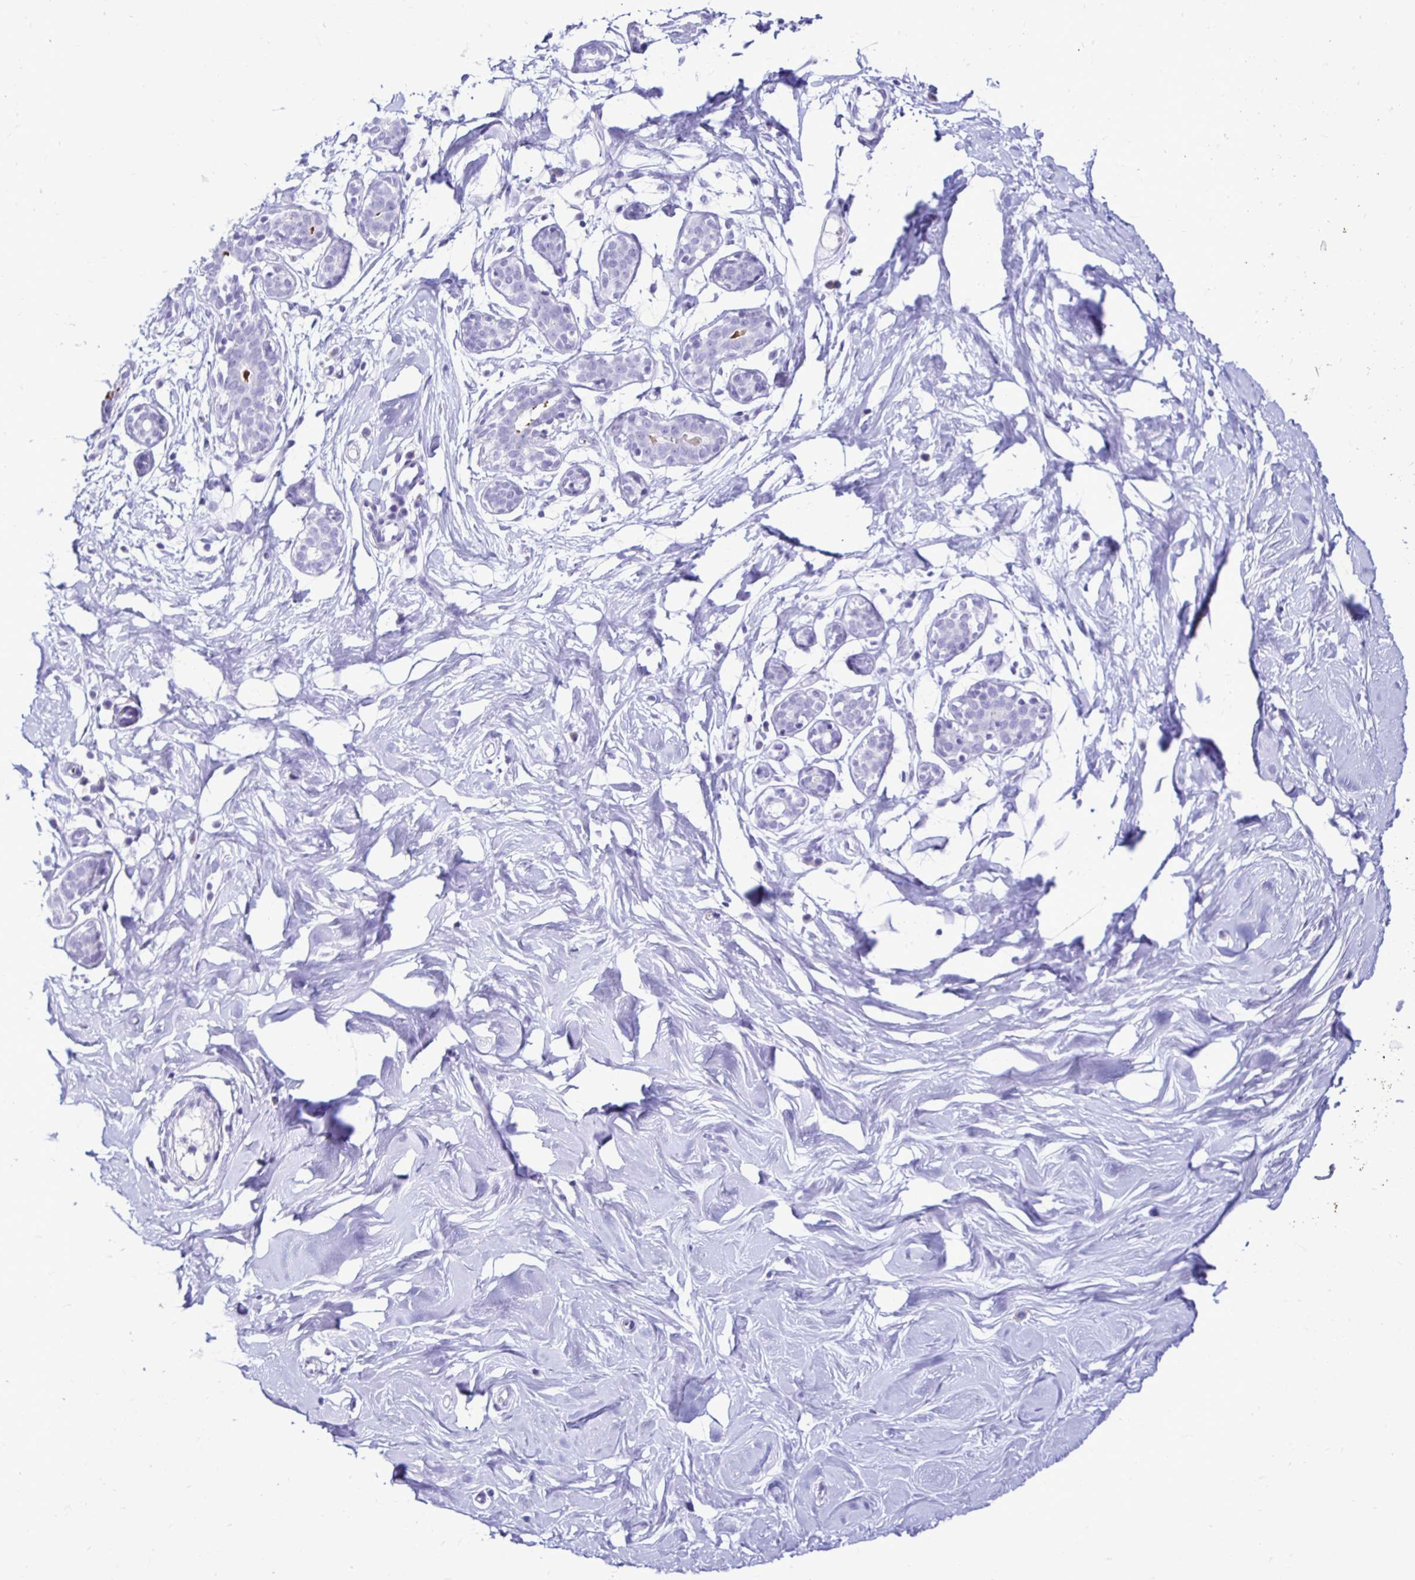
{"staining": {"intensity": "negative", "quantity": "none", "location": "none"}, "tissue": "breast", "cell_type": "Adipocytes", "image_type": "normal", "snomed": [{"axis": "morphology", "description": "Normal tissue, NOS"}, {"axis": "topography", "description": "Breast"}], "caption": "A micrograph of human breast is negative for staining in adipocytes. (DAB immunohistochemistry (IHC) visualized using brightfield microscopy, high magnification).", "gene": "CST5", "patient": {"sex": "female", "age": 27}}